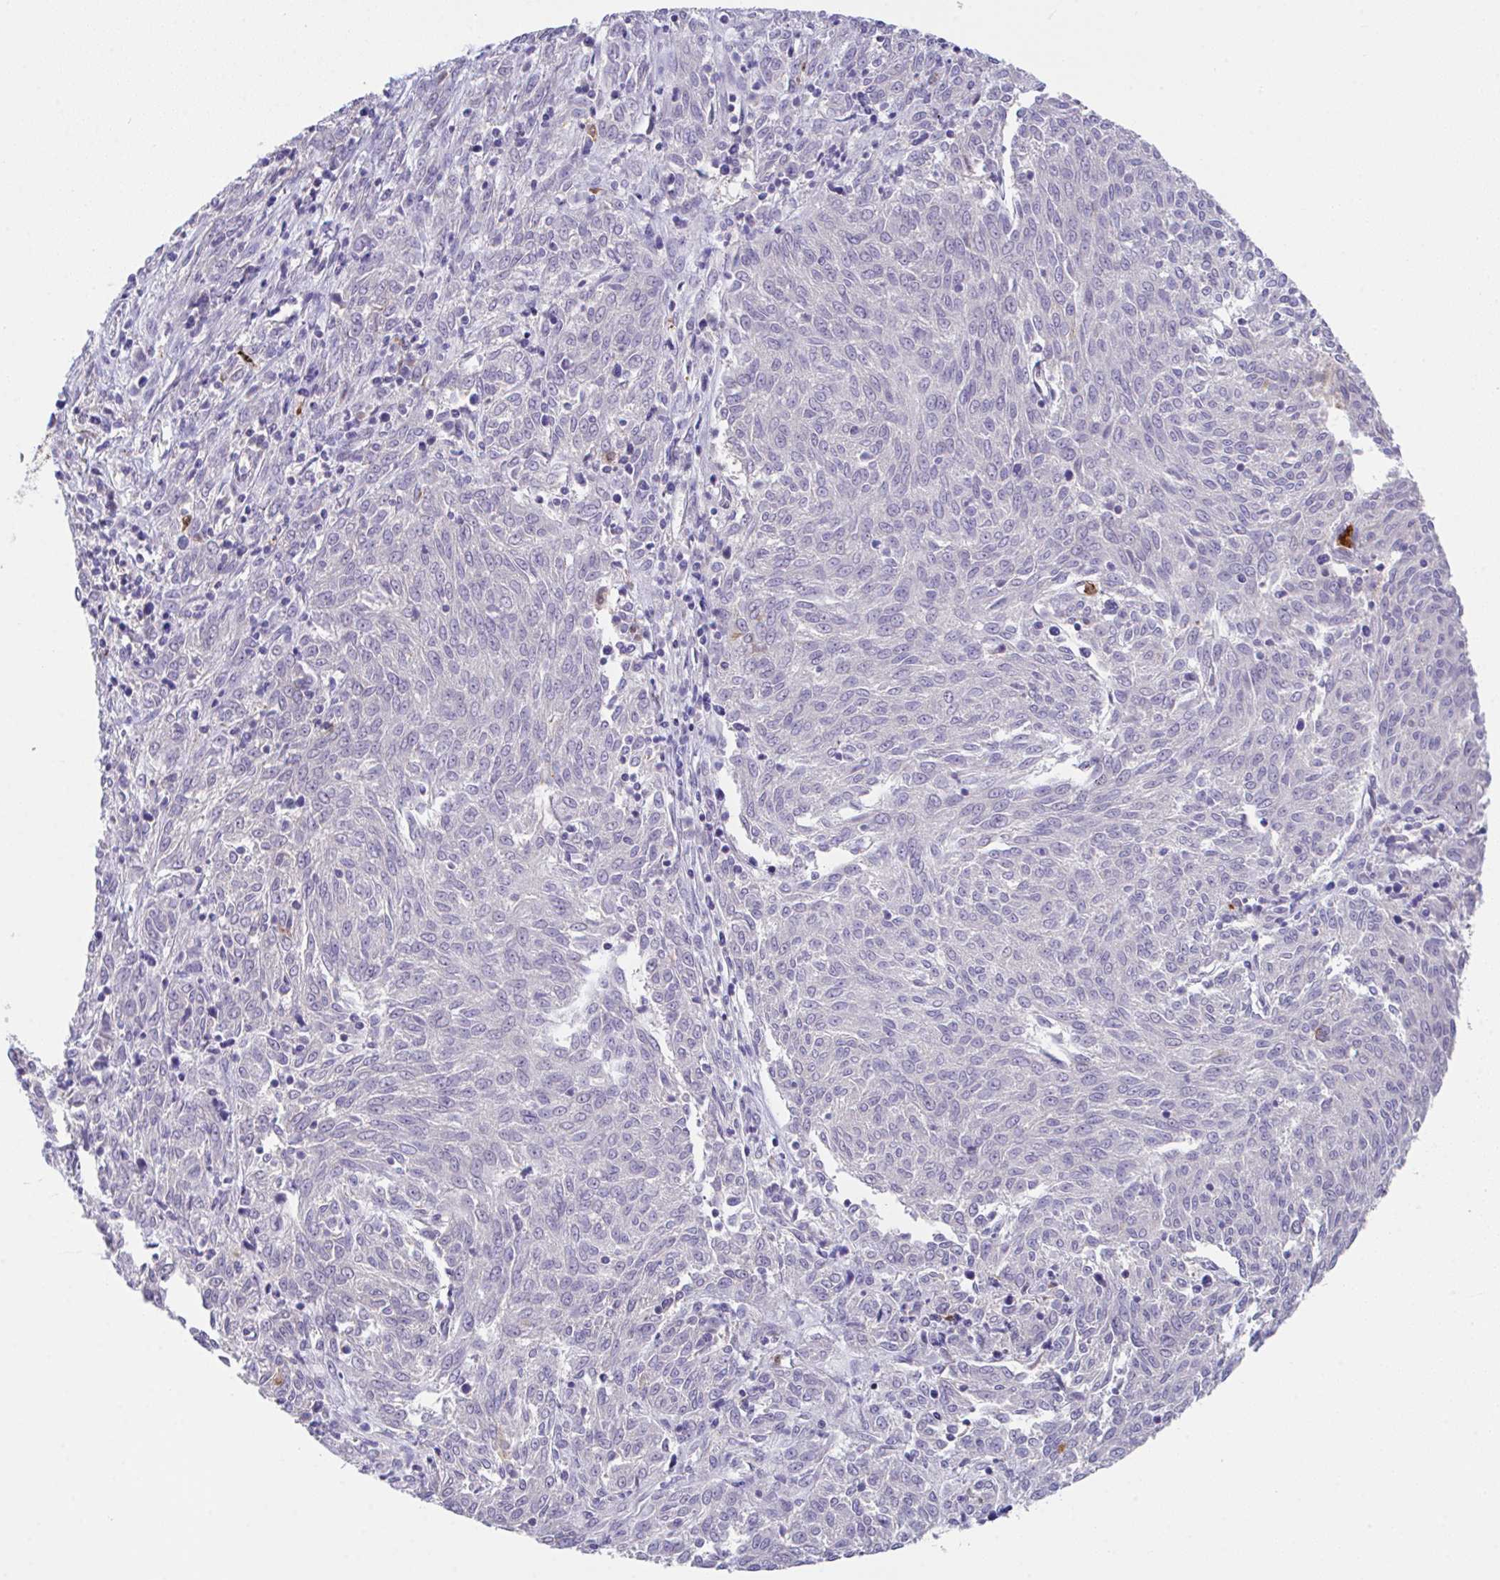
{"staining": {"intensity": "negative", "quantity": "none", "location": "none"}, "tissue": "melanoma", "cell_type": "Tumor cells", "image_type": "cancer", "snomed": [{"axis": "morphology", "description": "Malignant melanoma, NOS"}, {"axis": "topography", "description": "Skin"}], "caption": "Immunohistochemistry of human malignant melanoma displays no staining in tumor cells.", "gene": "OR6K3", "patient": {"sex": "female", "age": 72}}